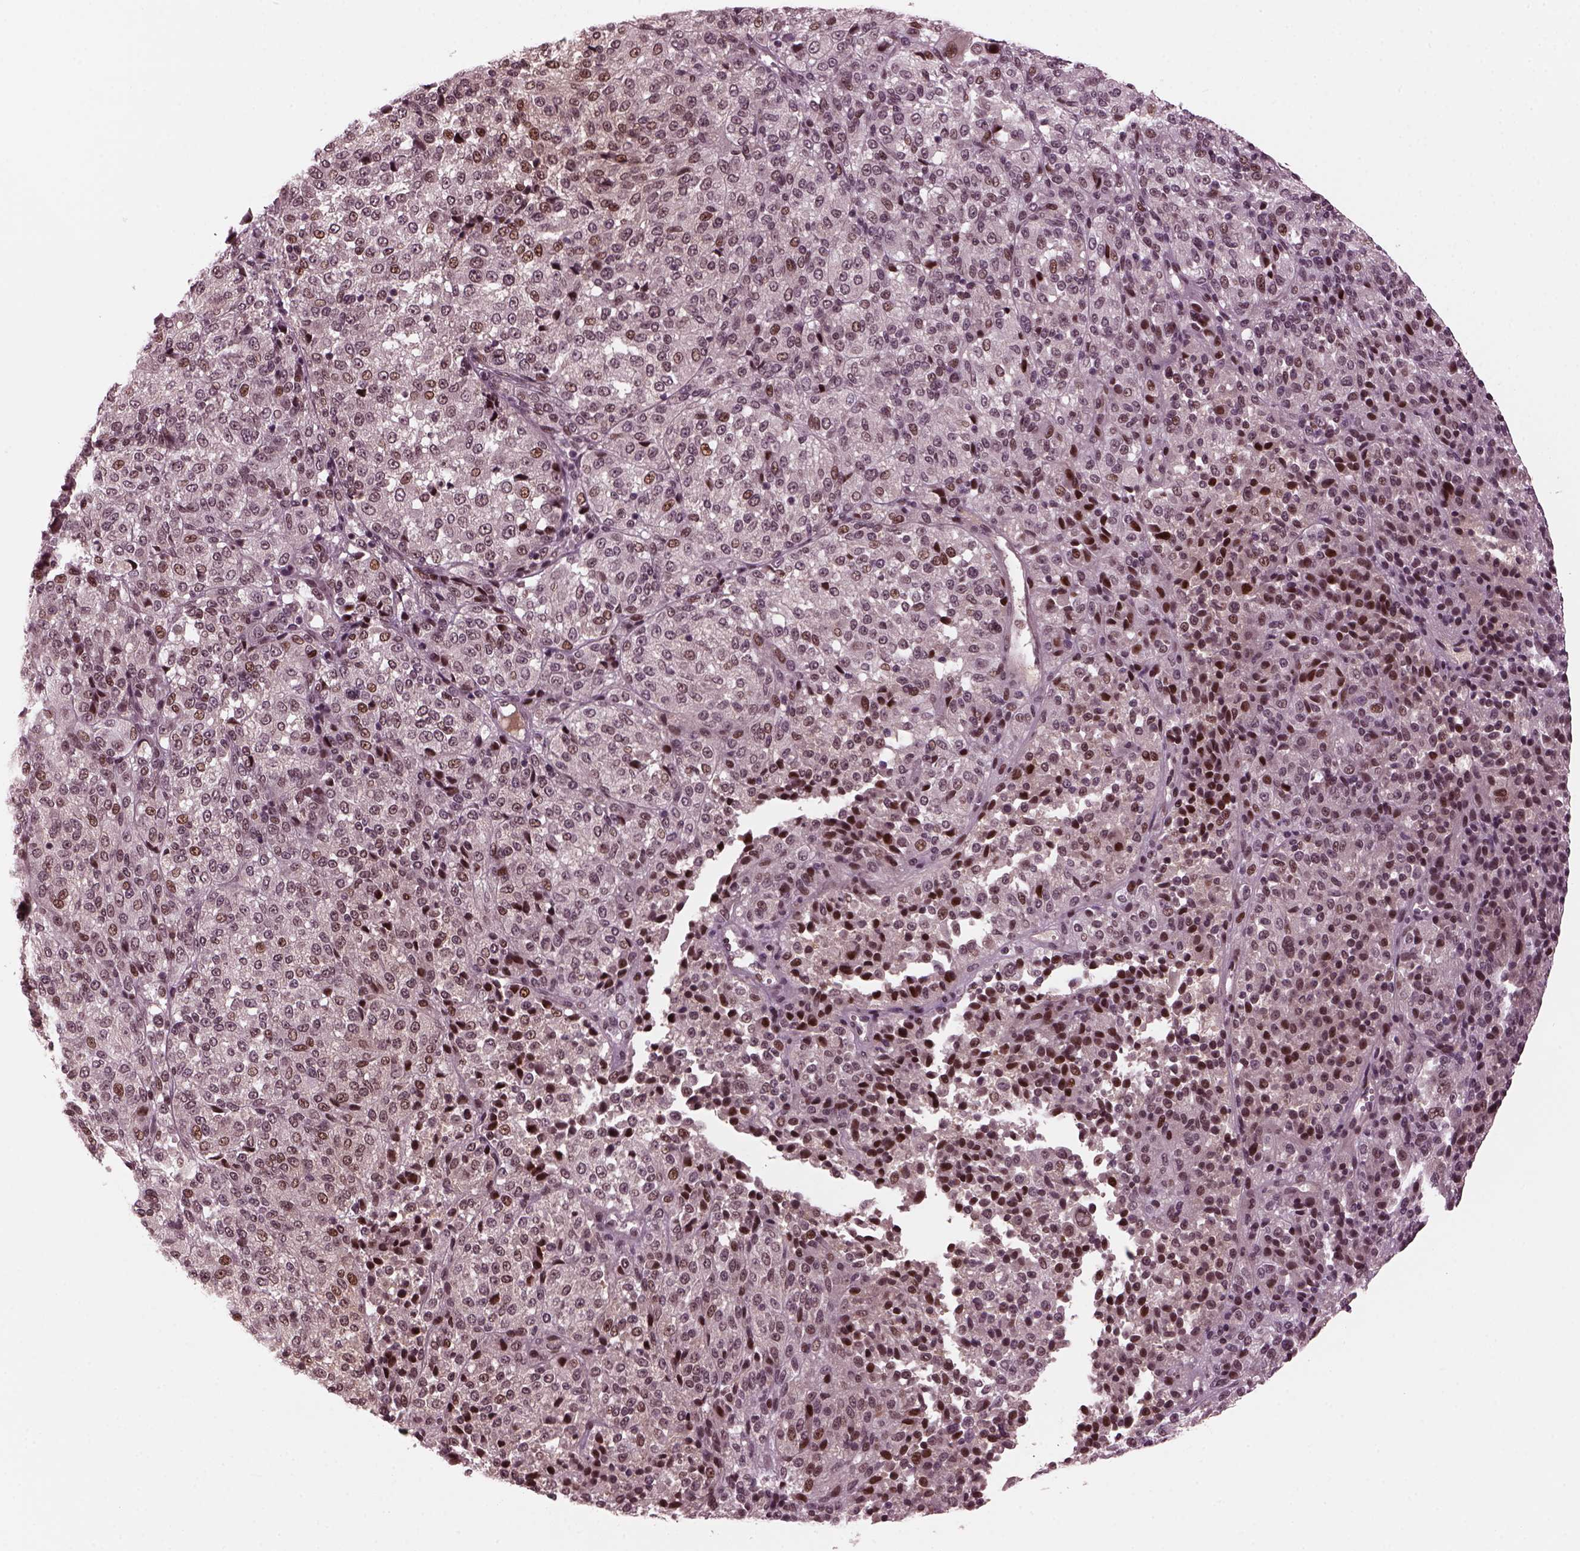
{"staining": {"intensity": "moderate", "quantity": "25%-75%", "location": "nuclear"}, "tissue": "melanoma", "cell_type": "Tumor cells", "image_type": "cancer", "snomed": [{"axis": "morphology", "description": "Malignant melanoma, Metastatic site"}, {"axis": "topography", "description": "Brain"}], "caption": "The histopathology image demonstrates staining of malignant melanoma (metastatic site), revealing moderate nuclear protein positivity (brown color) within tumor cells.", "gene": "TRIB3", "patient": {"sex": "female", "age": 56}}